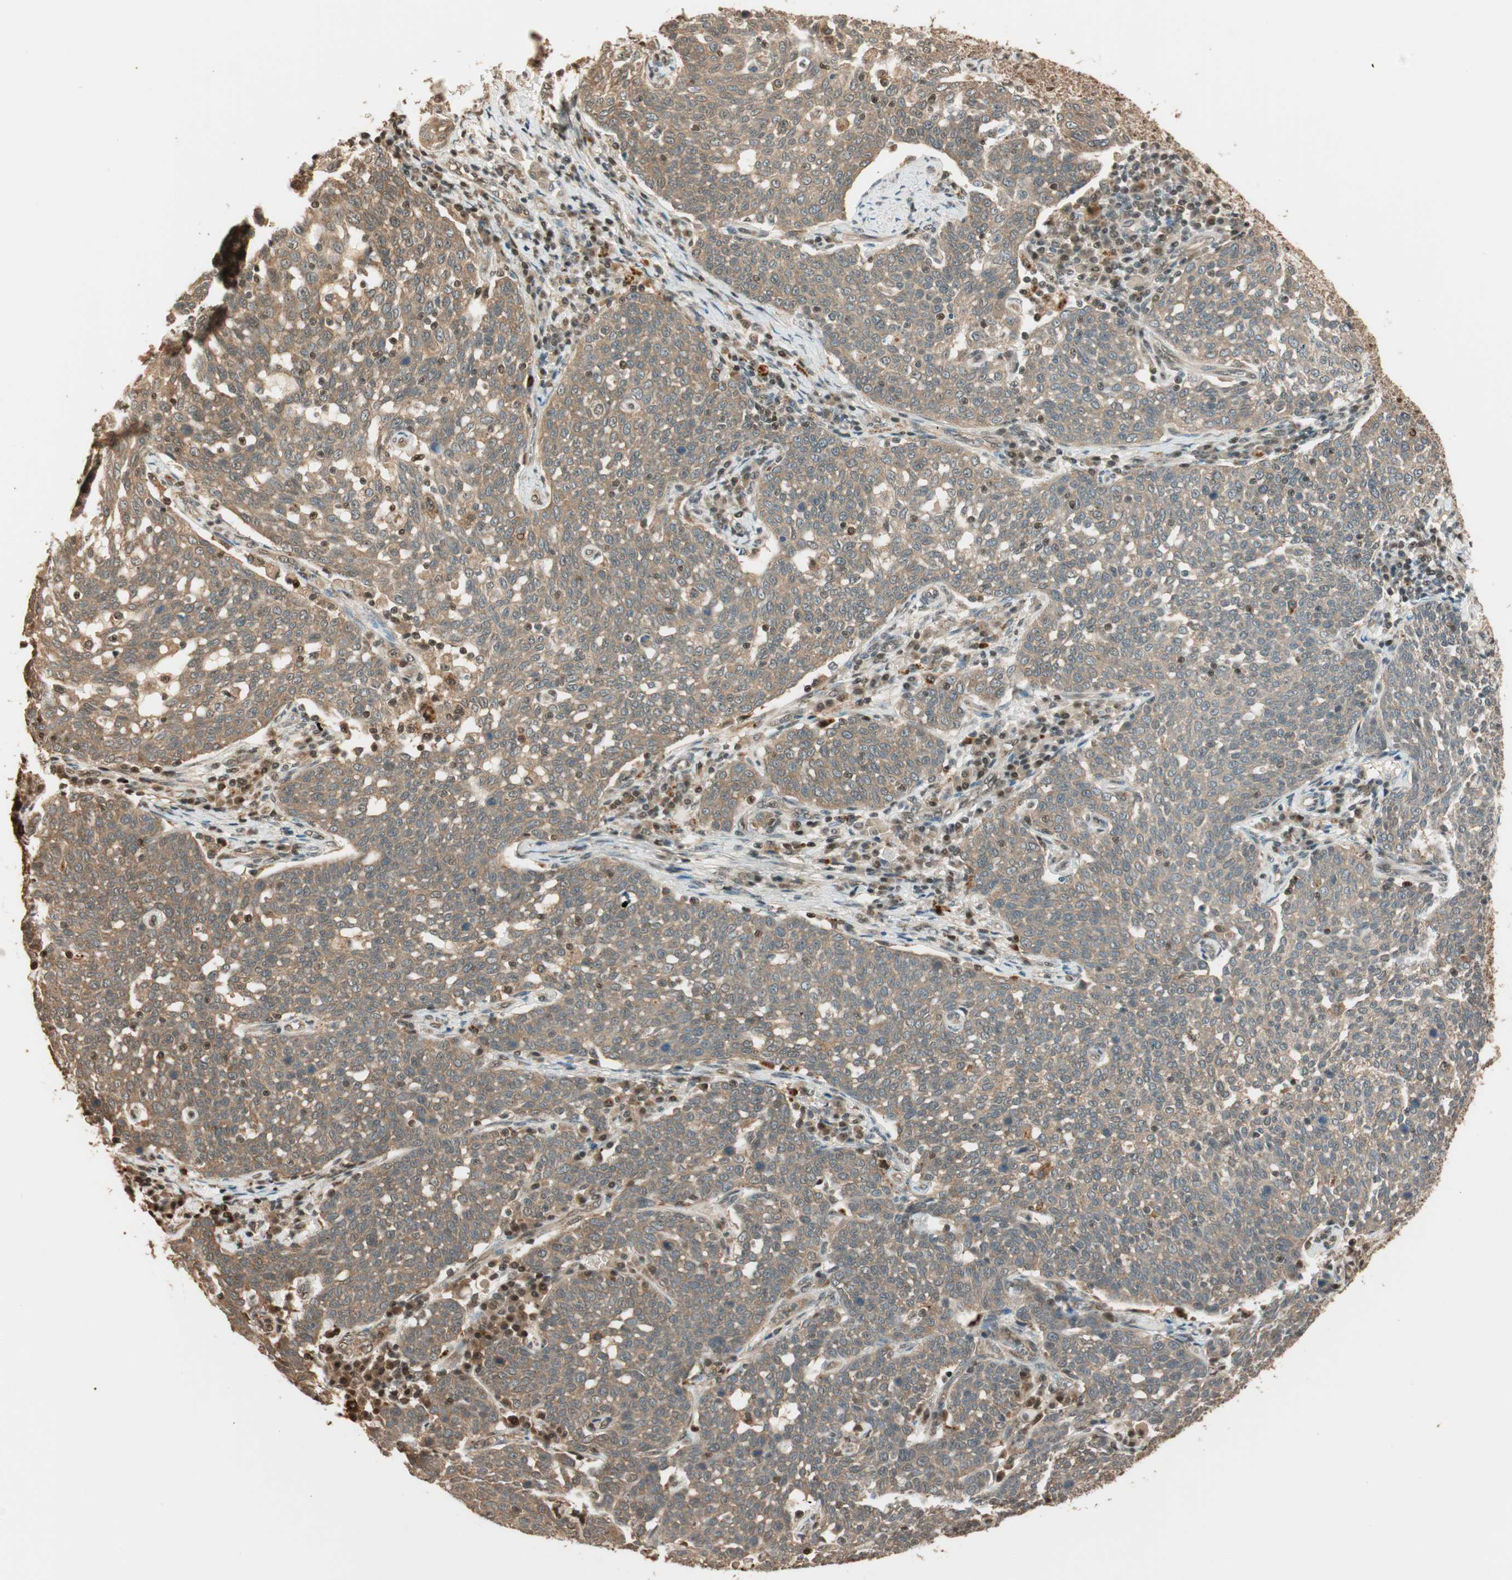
{"staining": {"intensity": "moderate", "quantity": ">75%", "location": "cytoplasmic/membranous"}, "tissue": "cervical cancer", "cell_type": "Tumor cells", "image_type": "cancer", "snomed": [{"axis": "morphology", "description": "Squamous cell carcinoma, NOS"}, {"axis": "topography", "description": "Cervix"}], "caption": "Immunohistochemistry (IHC) micrograph of neoplastic tissue: cervical squamous cell carcinoma stained using immunohistochemistry displays medium levels of moderate protein expression localized specifically in the cytoplasmic/membranous of tumor cells, appearing as a cytoplasmic/membranous brown color.", "gene": "ZNF443", "patient": {"sex": "female", "age": 34}}